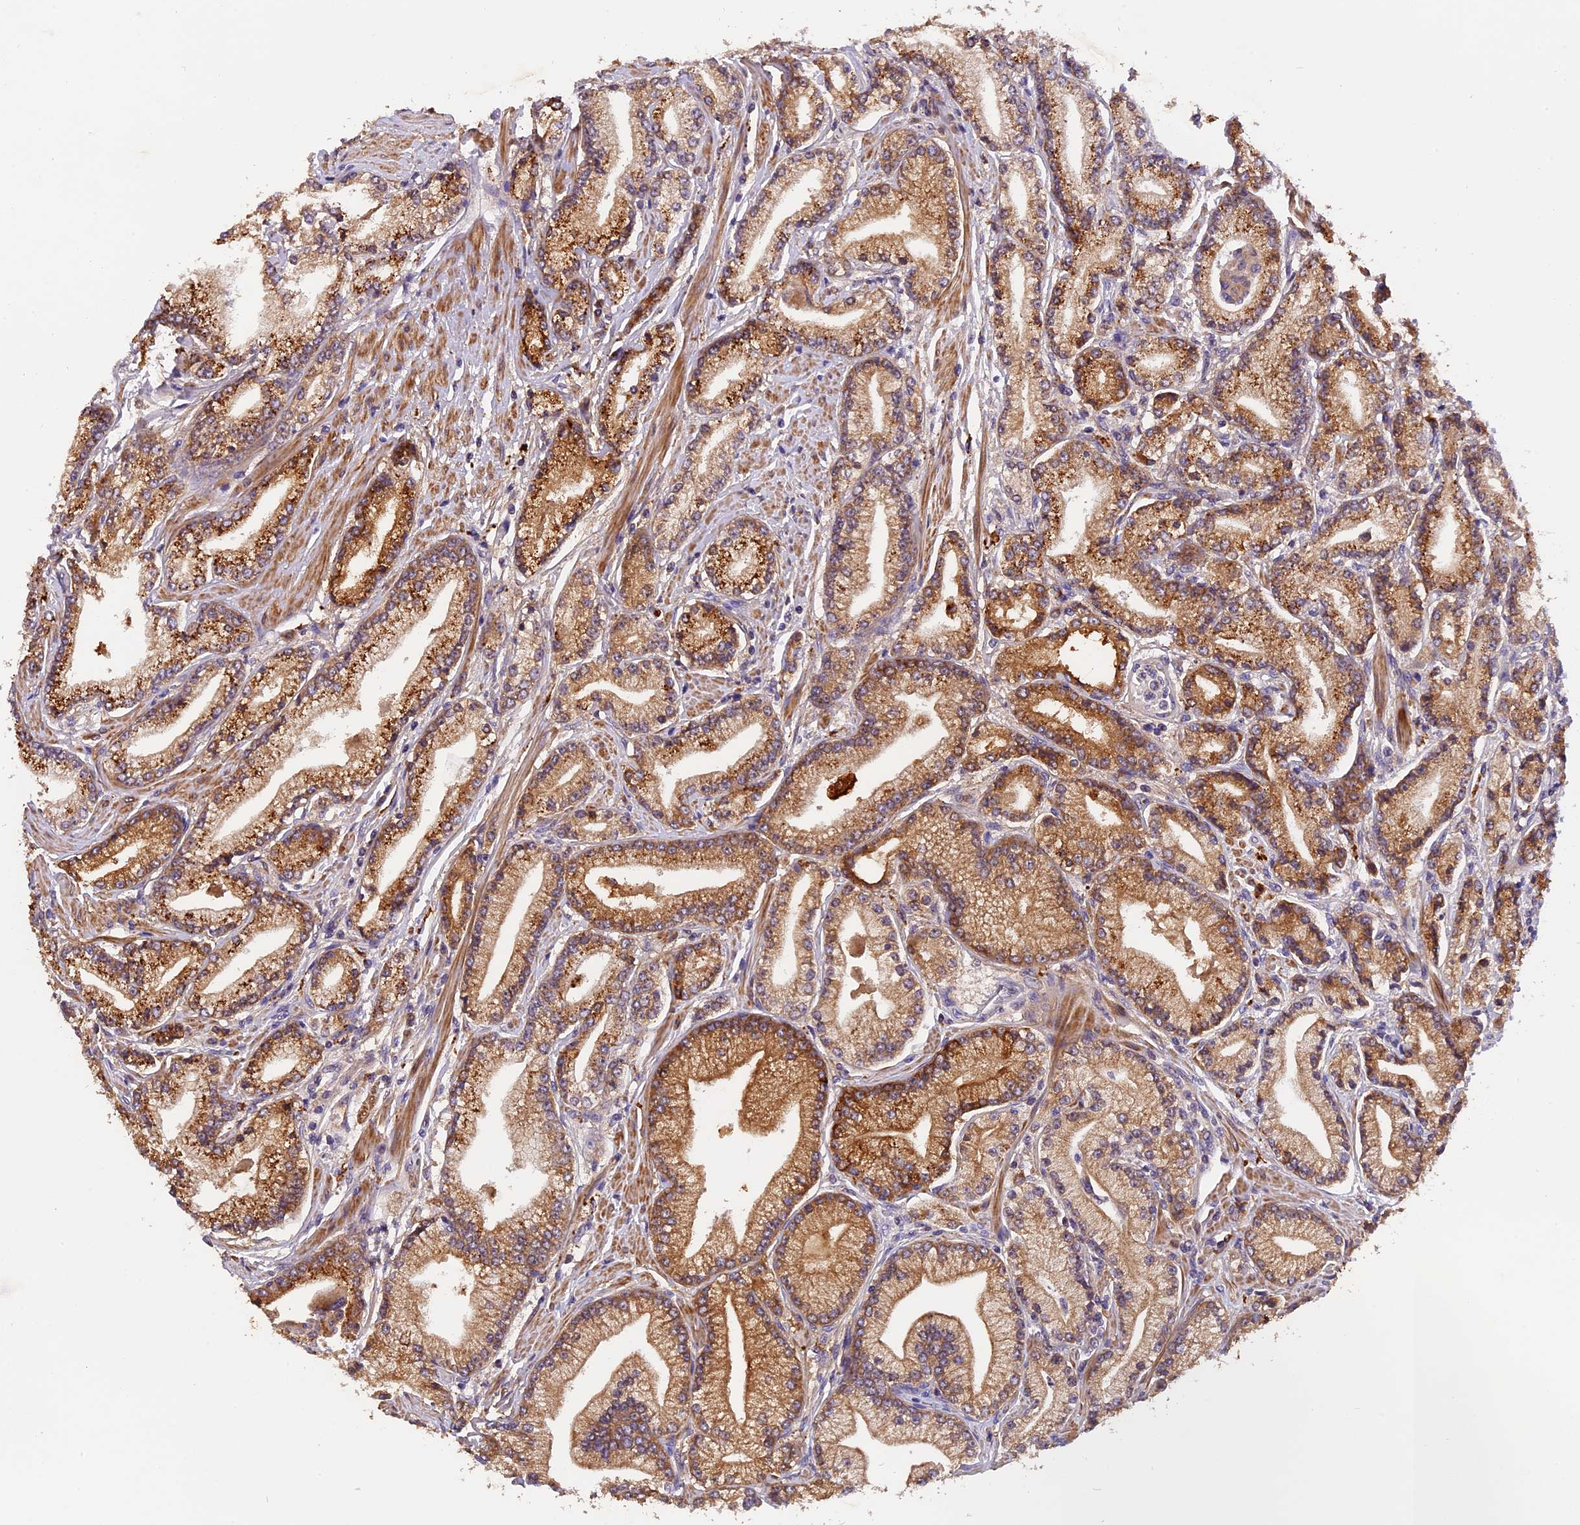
{"staining": {"intensity": "strong", "quantity": ">75%", "location": "cytoplasmic/membranous"}, "tissue": "prostate cancer", "cell_type": "Tumor cells", "image_type": "cancer", "snomed": [{"axis": "morphology", "description": "Adenocarcinoma, High grade"}, {"axis": "topography", "description": "Prostate"}], "caption": "Immunohistochemistry photomicrograph of high-grade adenocarcinoma (prostate) stained for a protein (brown), which shows high levels of strong cytoplasmic/membranous positivity in about >75% of tumor cells.", "gene": "COPE", "patient": {"sex": "male", "age": 67}}